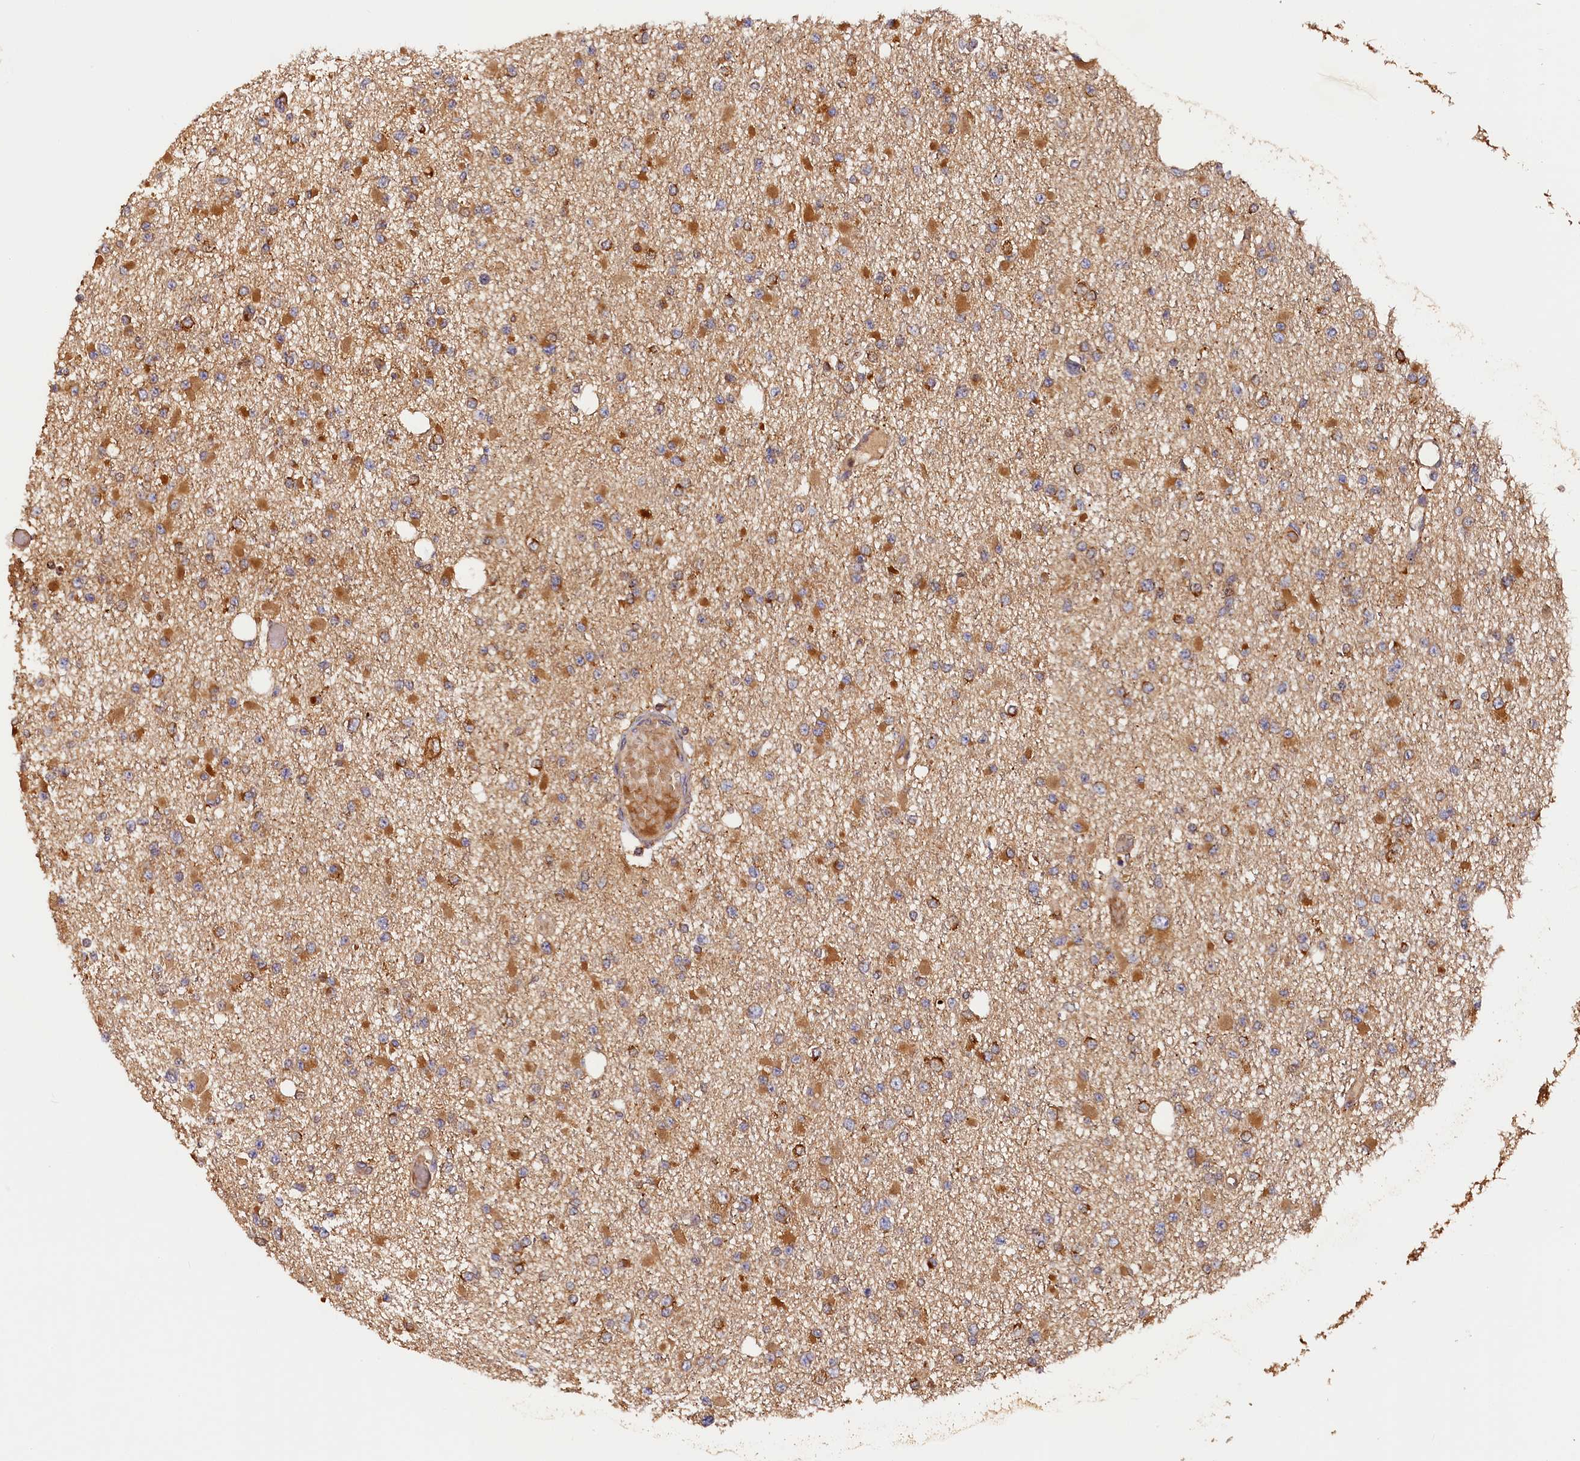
{"staining": {"intensity": "moderate", "quantity": "25%-75%", "location": "cytoplasmic/membranous"}, "tissue": "glioma", "cell_type": "Tumor cells", "image_type": "cancer", "snomed": [{"axis": "morphology", "description": "Glioma, malignant, Low grade"}, {"axis": "topography", "description": "Brain"}], "caption": "Glioma stained for a protein (brown) demonstrates moderate cytoplasmic/membranous positive staining in approximately 25%-75% of tumor cells.", "gene": "HMOX2", "patient": {"sex": "female", "age": 22}}